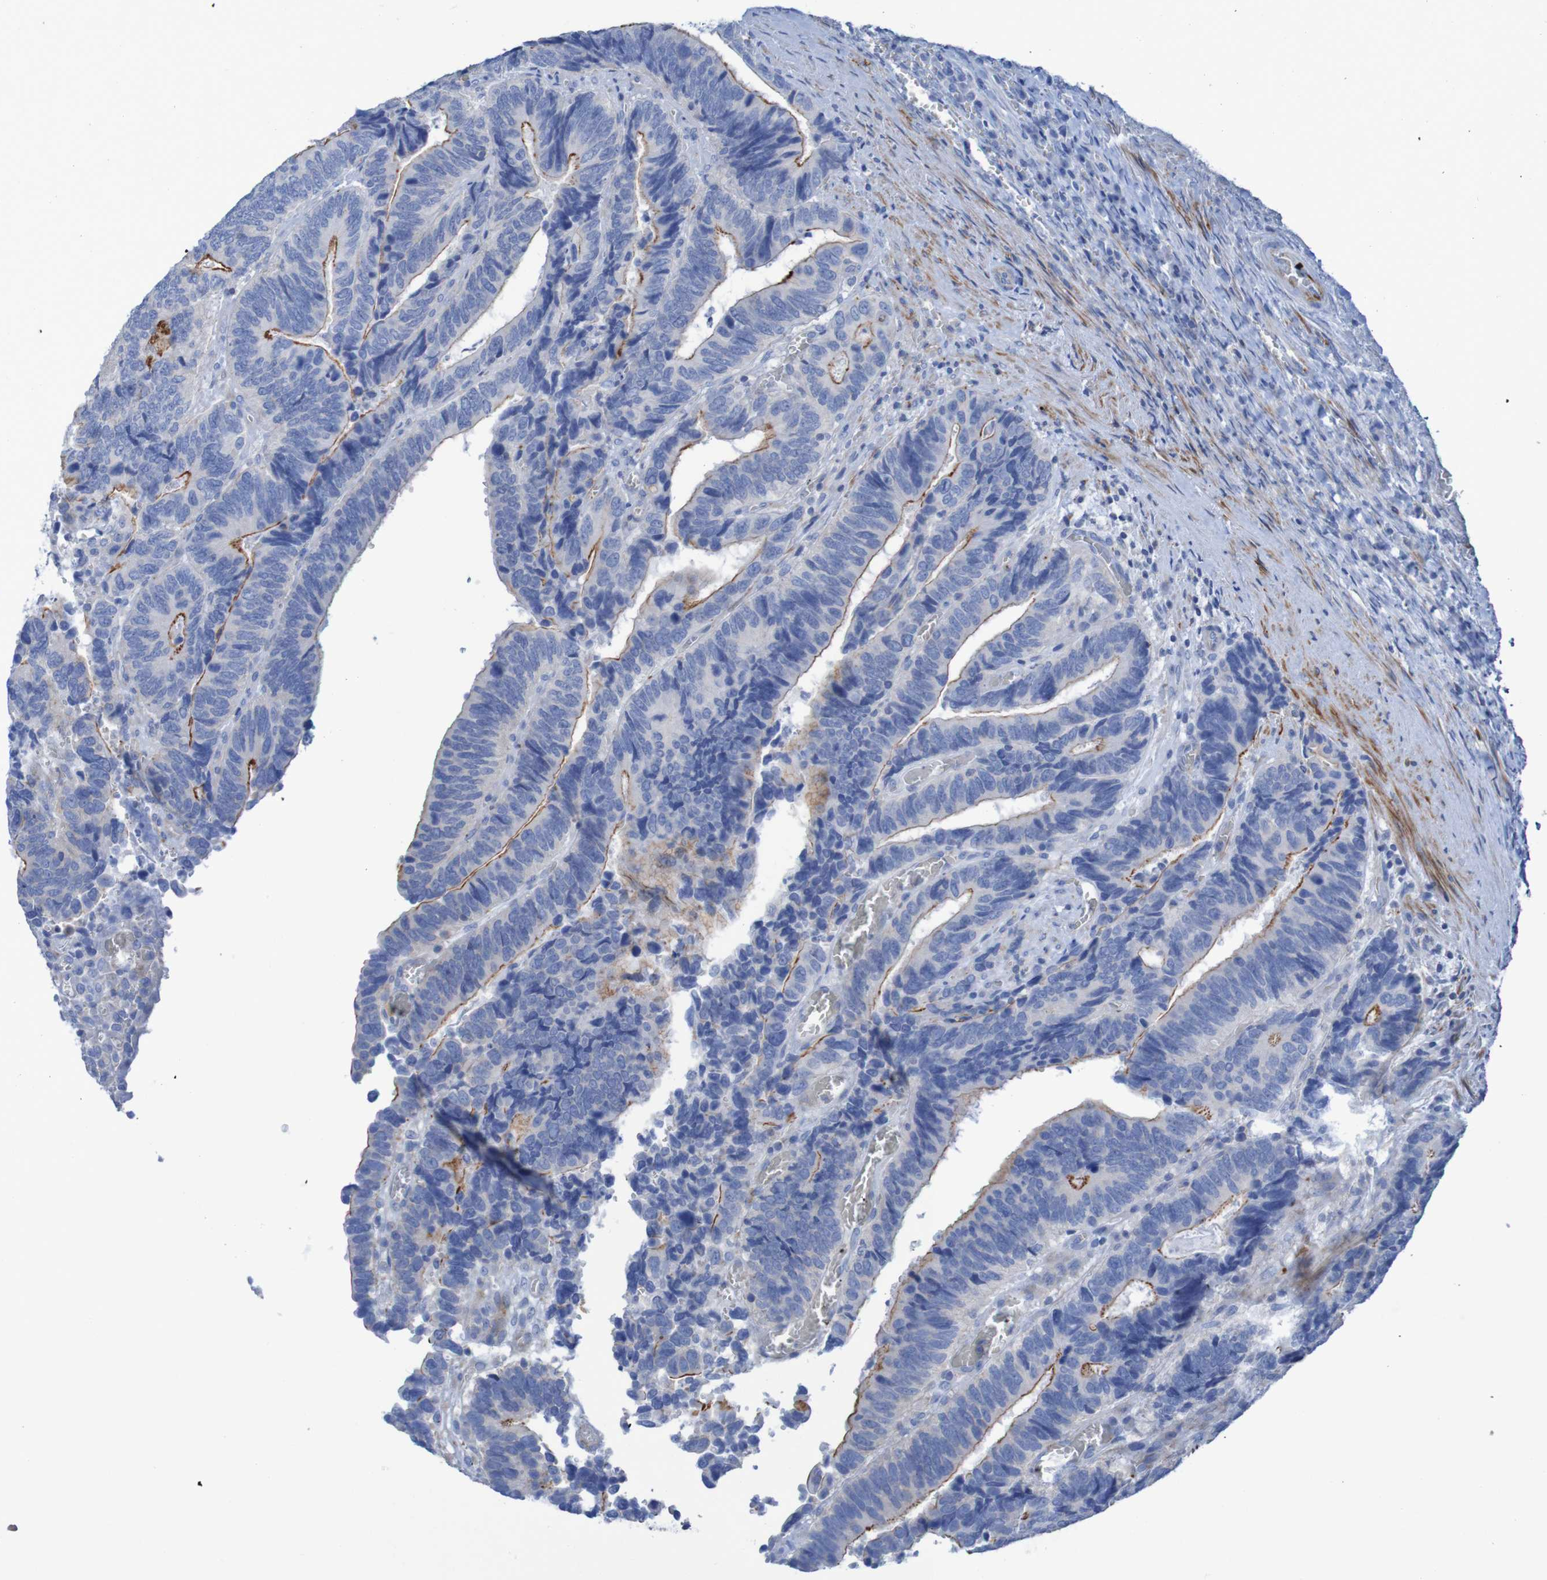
{"staining": {"intensity": "strong", "quantity": "25%-75%", "location": "cytoplasmic/membranous"}, "tissue": "colorectal cancer", "cell_type": "Tumor cells", "image_type": "cancer", "snomed": [{"axis": "morphology", "description": "Adenocarcinoma, NOS"}, {"axis": "topography", "description": "Colon"}], "caption": "An immunohistochemistry photomicrograph of neoplastic tissue is shown. Protein staining in brown shows strong cytoplasmic/membranous positivity in colorectal adenocarcinoma within tumor cells.", "gene": "RNF182", "patient": {"sex": "male", "age": 72}}